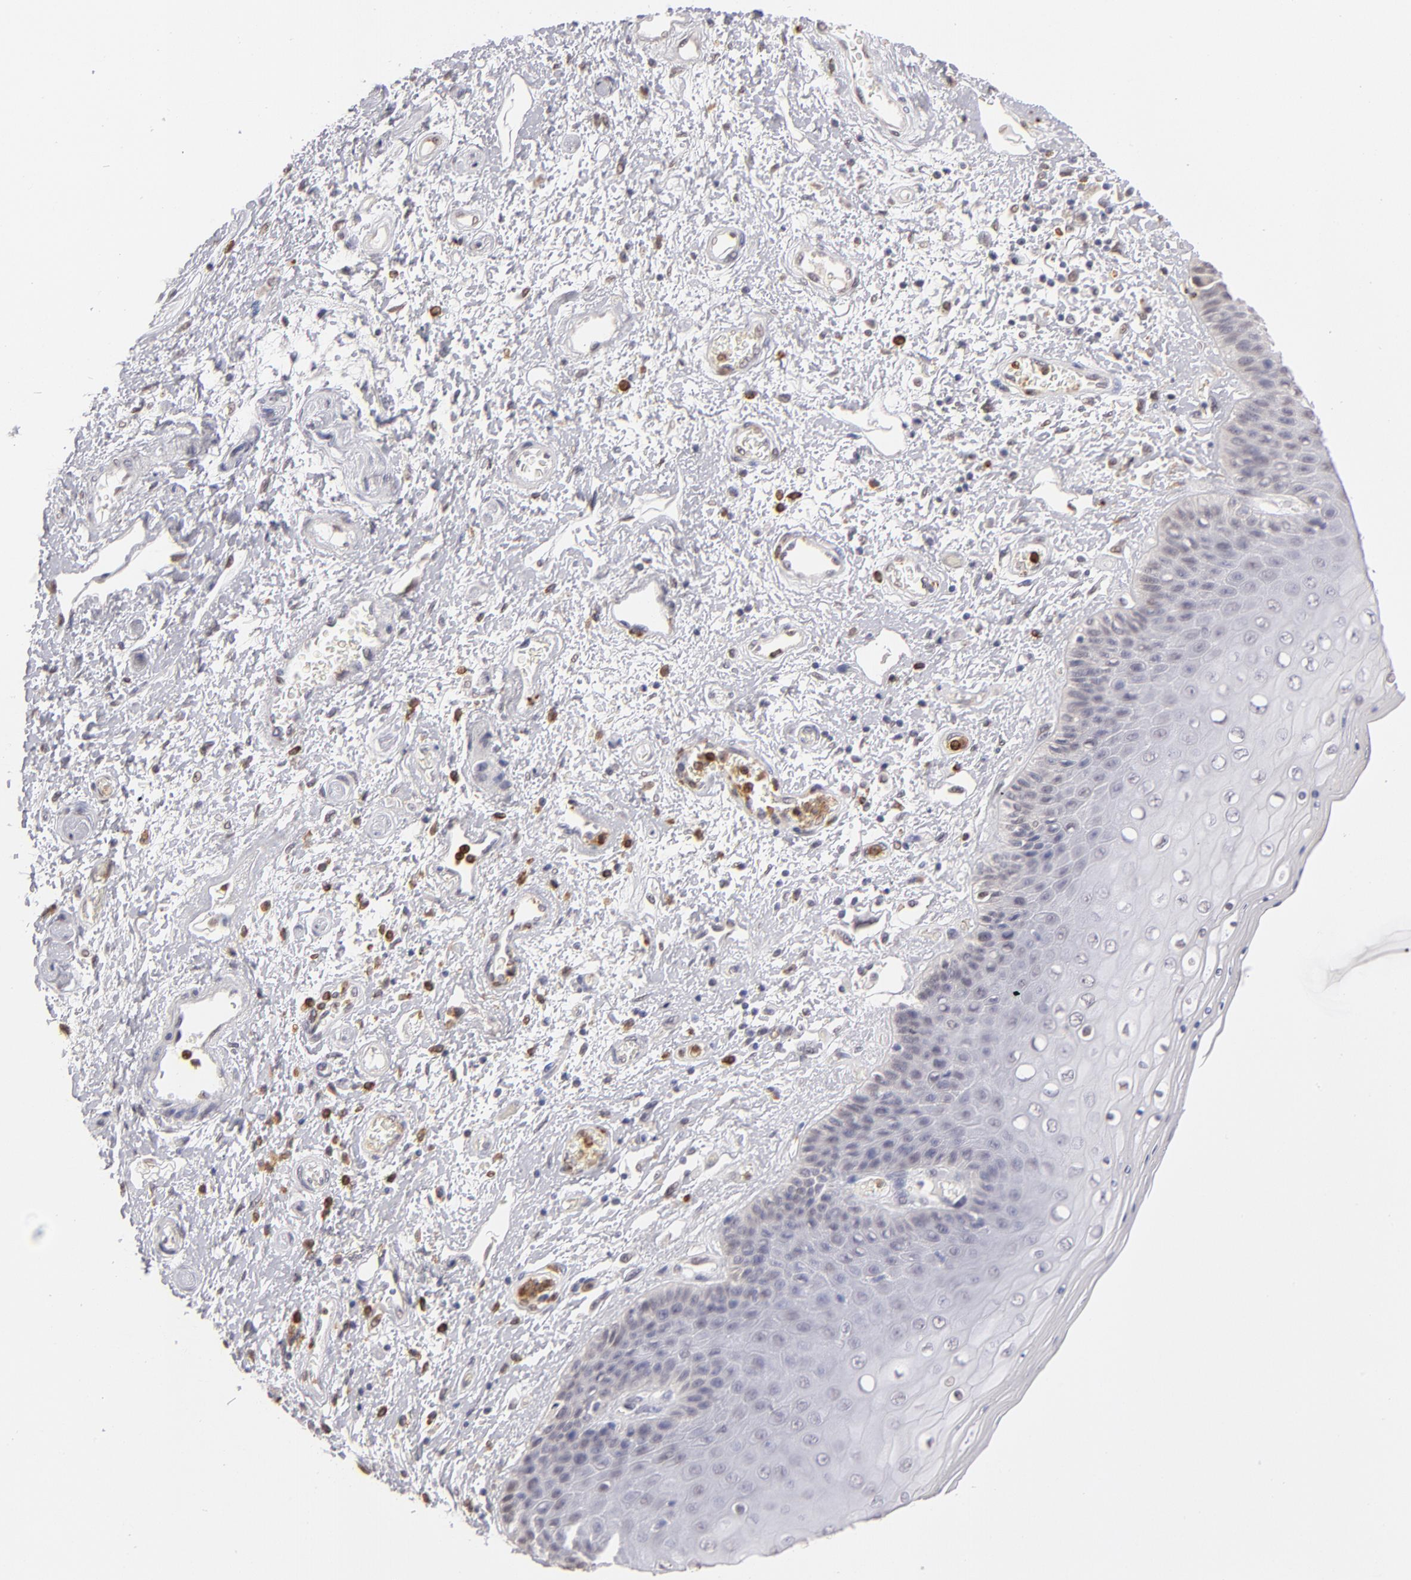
{"staining": {"intensity": "negative", "quantity": "none", "location": "none"}, "tissue": "skin", "cell_type": "Epidermal cells", "image_type": "normal", "snomed": [{"axis": "morphology", "description": "Normal tissue, NOS"}, {"axis": "topography", "description": "Anal"}], "caption": "IHC of unremarkable human skin demonstrates no expression in epidermal cells.", "gene": "MGAM", "patient": {"sex": "female", "age": 46}}